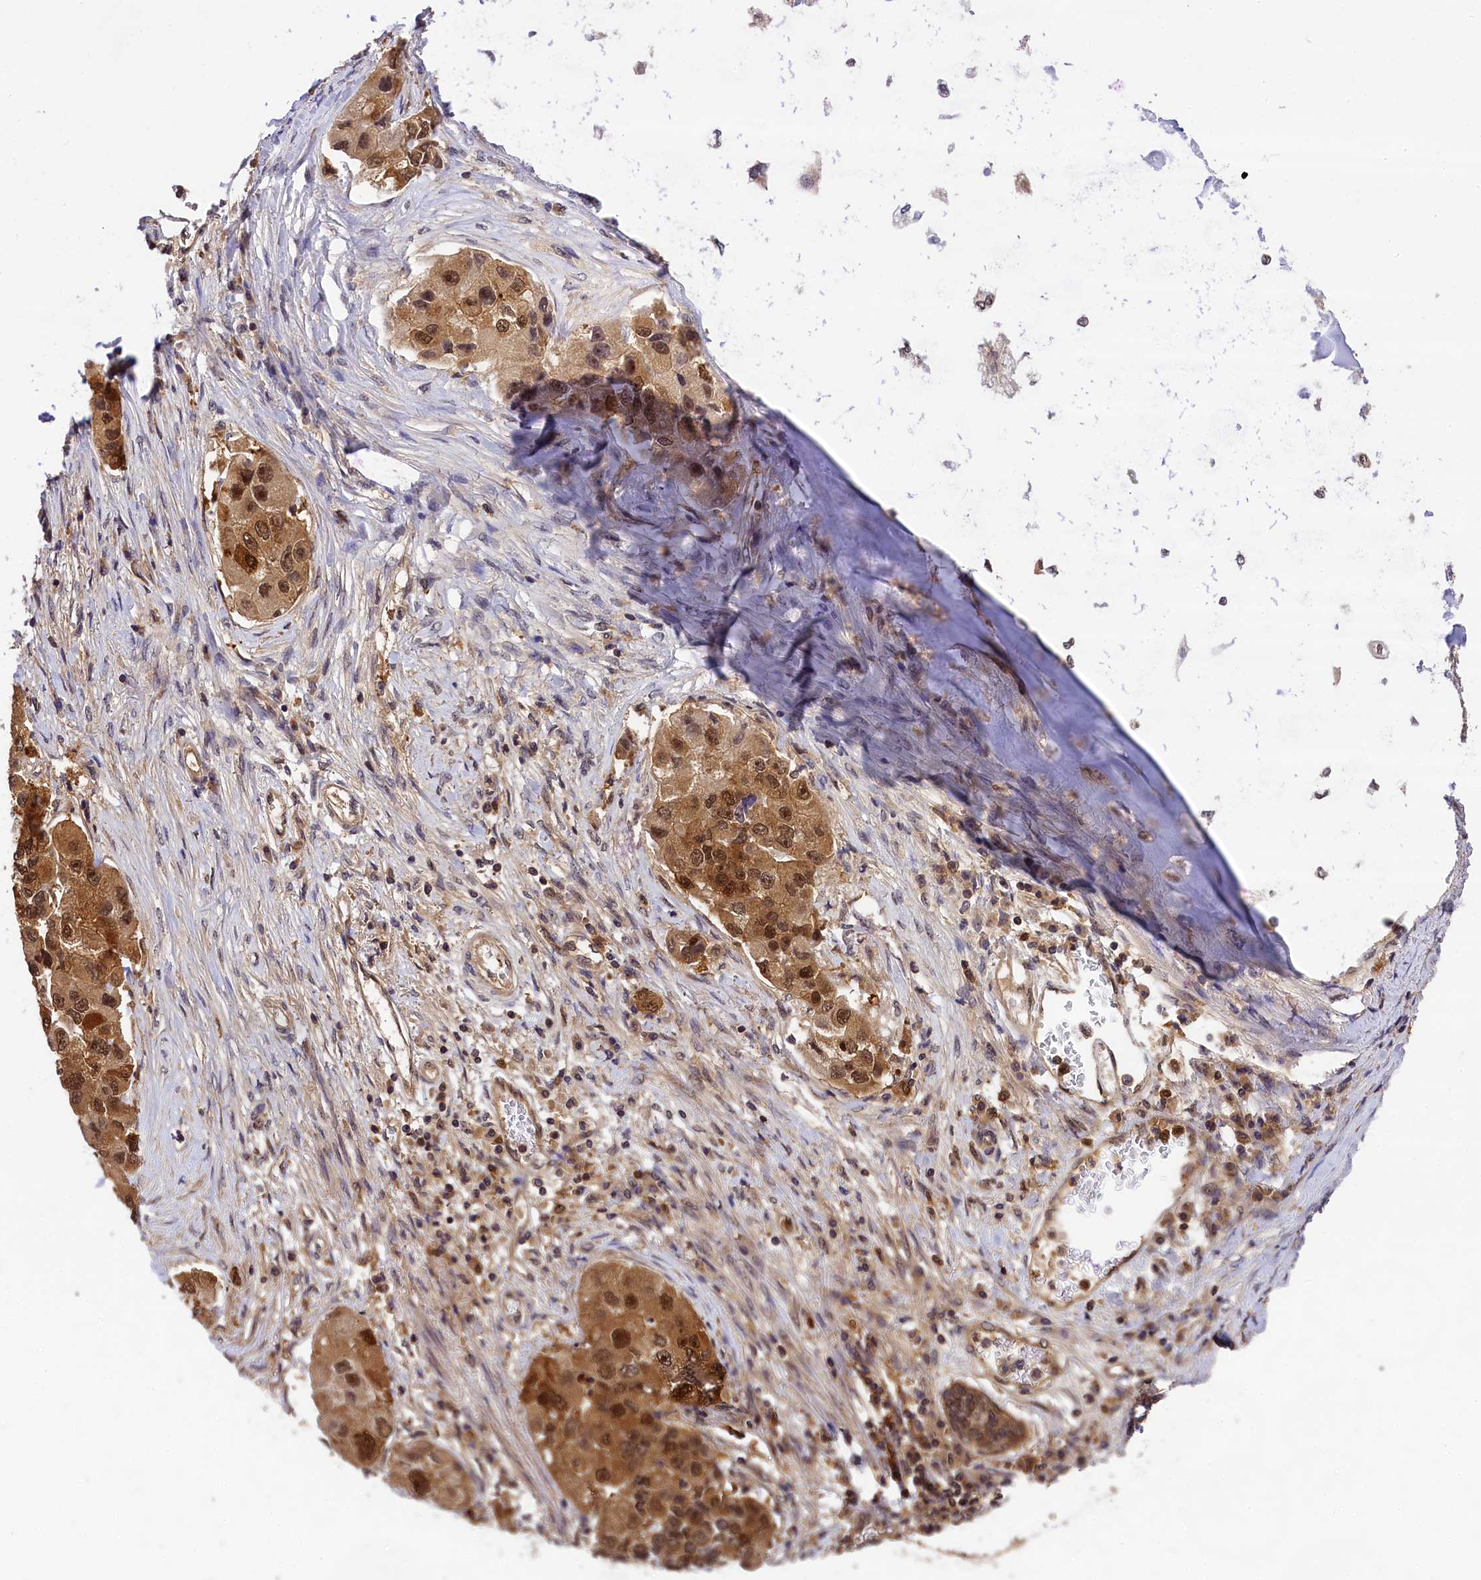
{"staining": {"intensity": "moderate", "quantity": ">75%", "location": "cytoplasmic/membranous,nuclear"}, "tissue": "lung cancer", "cell_type": "Tumor cells", "image_type": "cancer", "snomed": [{"axis": "morphology", "description": "Adenocarcinoma, NOS"}, {"axis": "topography", "description": "Lung"}], "caption": "Immunohistochemistry (IHC) staining of lung cancer (adenocarcinoma), which shows medium levels of moderate cytoplasmic/membranous and nuclear staining in about >75% of tumor cells indicating moderate cytoplasmic/membranous and nuclear protein expression. The staining was performed using DAB (brown) for protein detection and nuclei were counterstained in hematoxylin (blue).", "gene": "EIF6", "patient": {"sex": "female", "age": 54}}